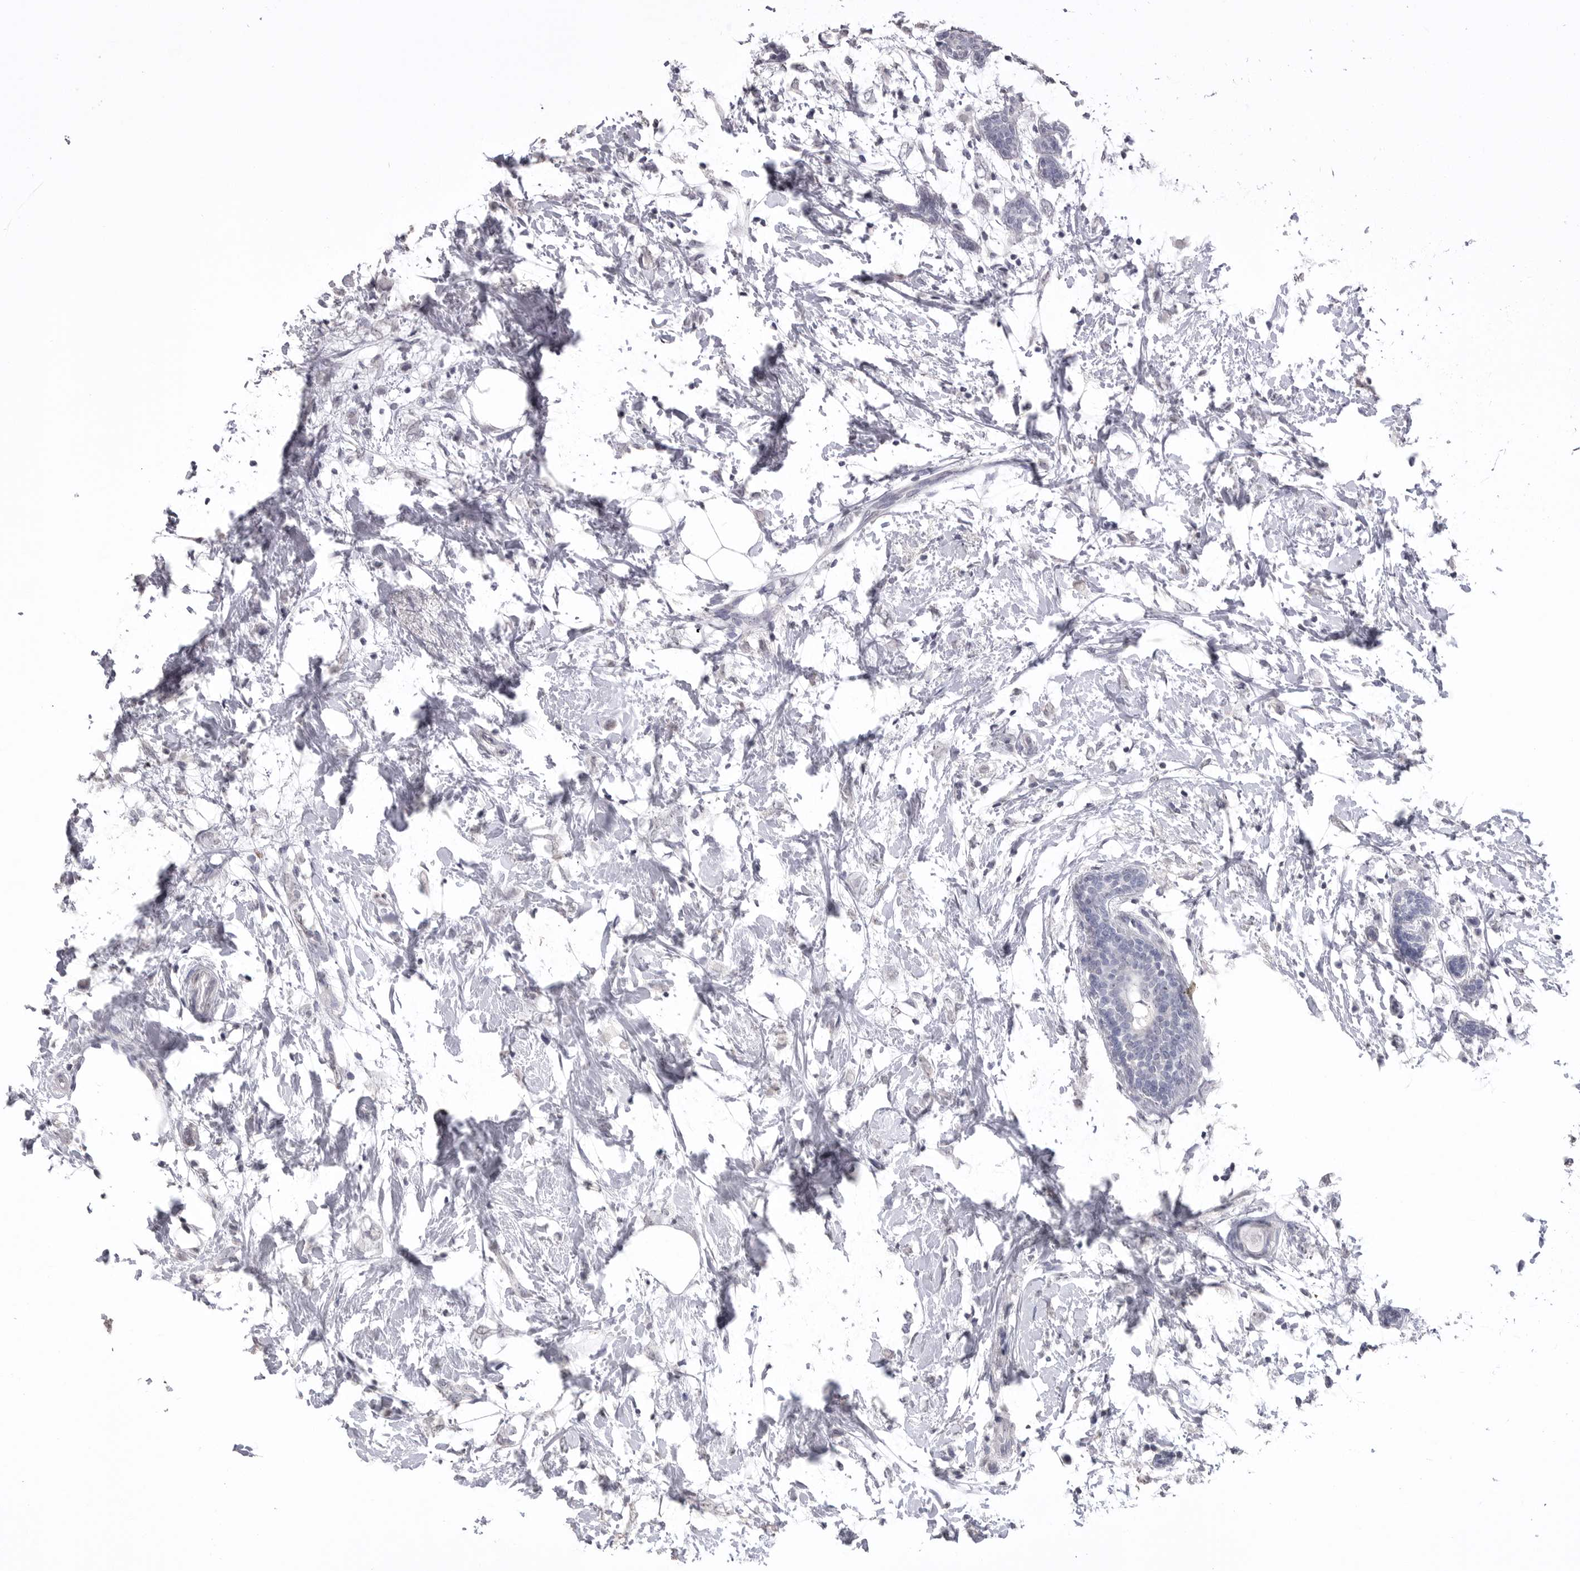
{"staining": {"intensity": "negative", "quantity": "none", "location": "none"}, "tissue": "breast cancer", "cell_type": "Tumor cells", "image_type": "cancer", "snomed": [{"axis": "morphology", "description": "Normal tissue, NOS"}, {"axis": "morphology", "description": "Lobular carcinoma"}, {"axis": "topography", "description": "Breast"}], "caption": "A high-resolution micrograph shows IHC staining of breast cancer (lobular carcinoma), which exhibits no significant expression in tumor cells.", "gene": "ICAM5", "patient": {"sex": "female", "age": 47}}